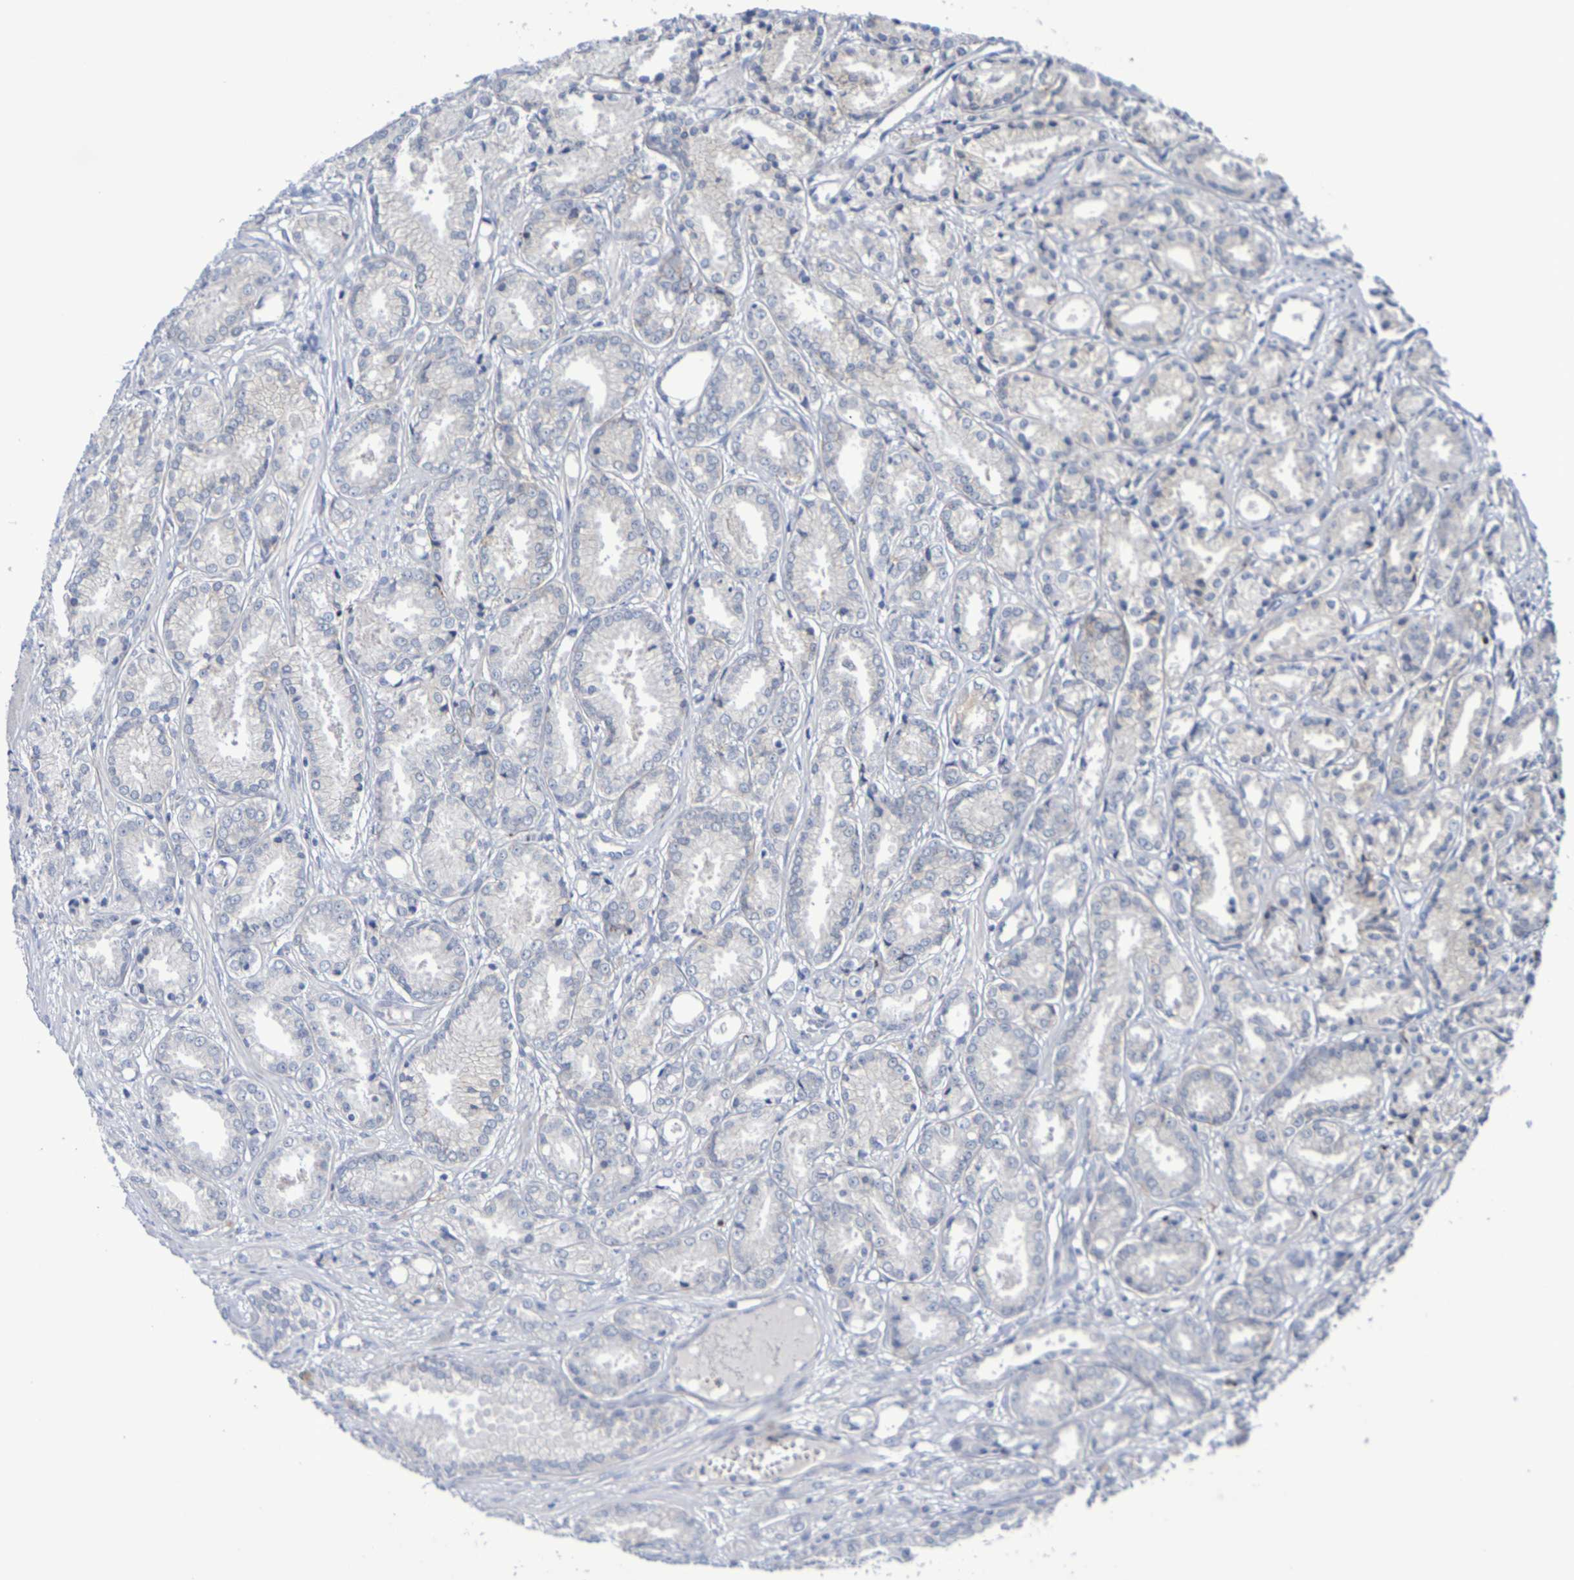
{"staining": {"intensity": "negative", "quantity": "none", "location": "none"}, "tissue": "prostate cancer", "cell_type": "Tumor cells", "image_type": "cancer", "snomed": [{"axis": "morphology", "description": "Adenocarcinoma, Low grade"}, {"axis": "topography", "description": "Prostate"}], "caption": "Tumor cells are negative for protein expression in human prostate cancer.", "gene": "SDC4", "patient": {"sex": "male", "age": 72}}